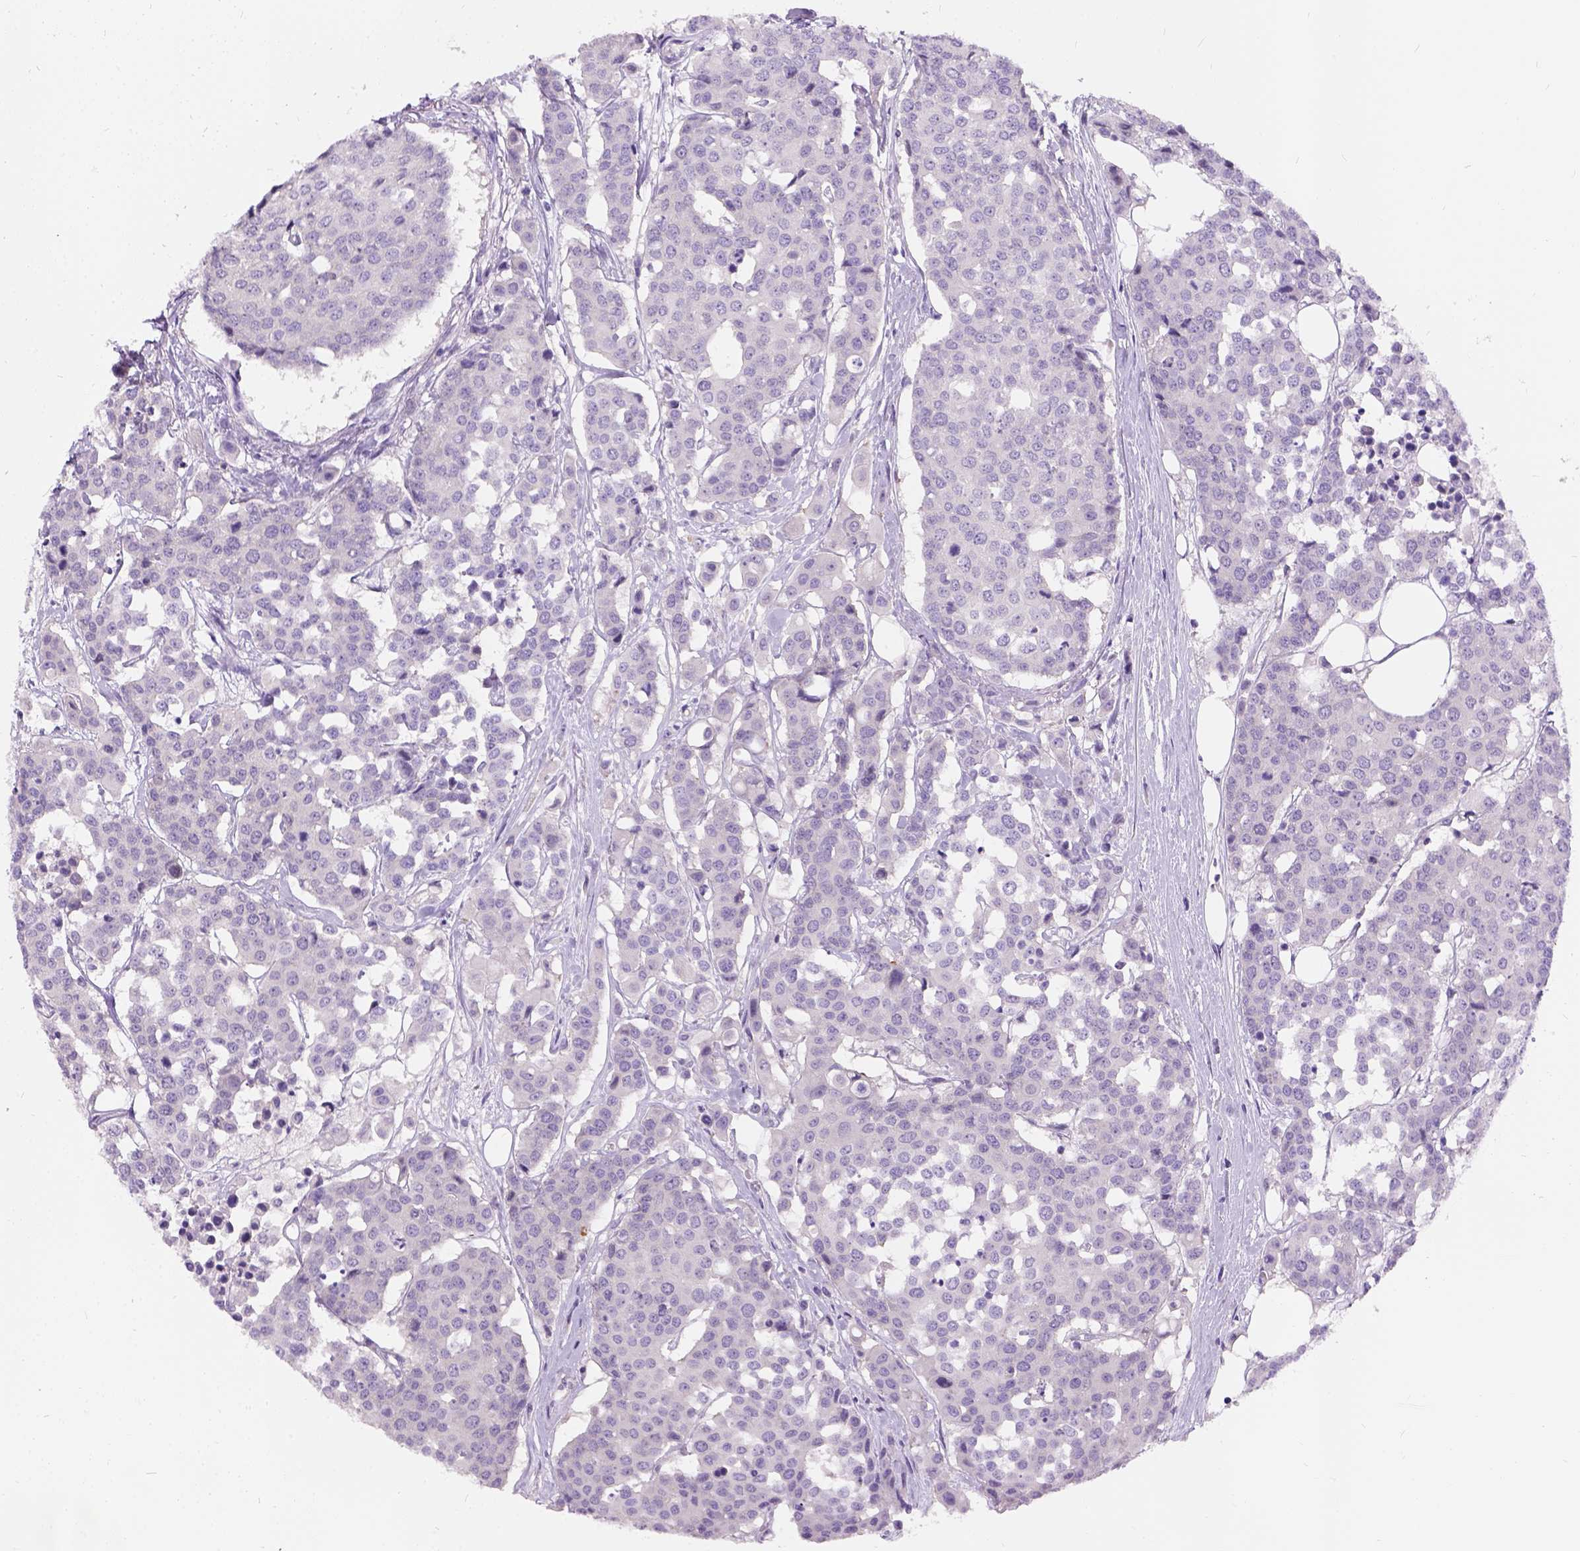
{"staining": {"intensity": "negative", "quantity": "none", "location": "none"}, "tissue": "carcinoid", "cell_type": "Tumor cells", "image_type": "cancer", "snomed": [{"axis": "morphology", "description": "Carcinoid, malignant, NOS"}, {"axis": "topography", "description": "Colon"}], "caption": "An image of malignant carcinoid stained for a protein reveals no brown staining in tumor cells. Brightfield microscopy of immunohistochemistry (IHC) stained with DAB (3,3'-diaminobenzidine) (brown) and hematoxylin (blue), captured at high magnification.", "gene": "C20orf144", "patient": {"sex": "male", "age": 81}}